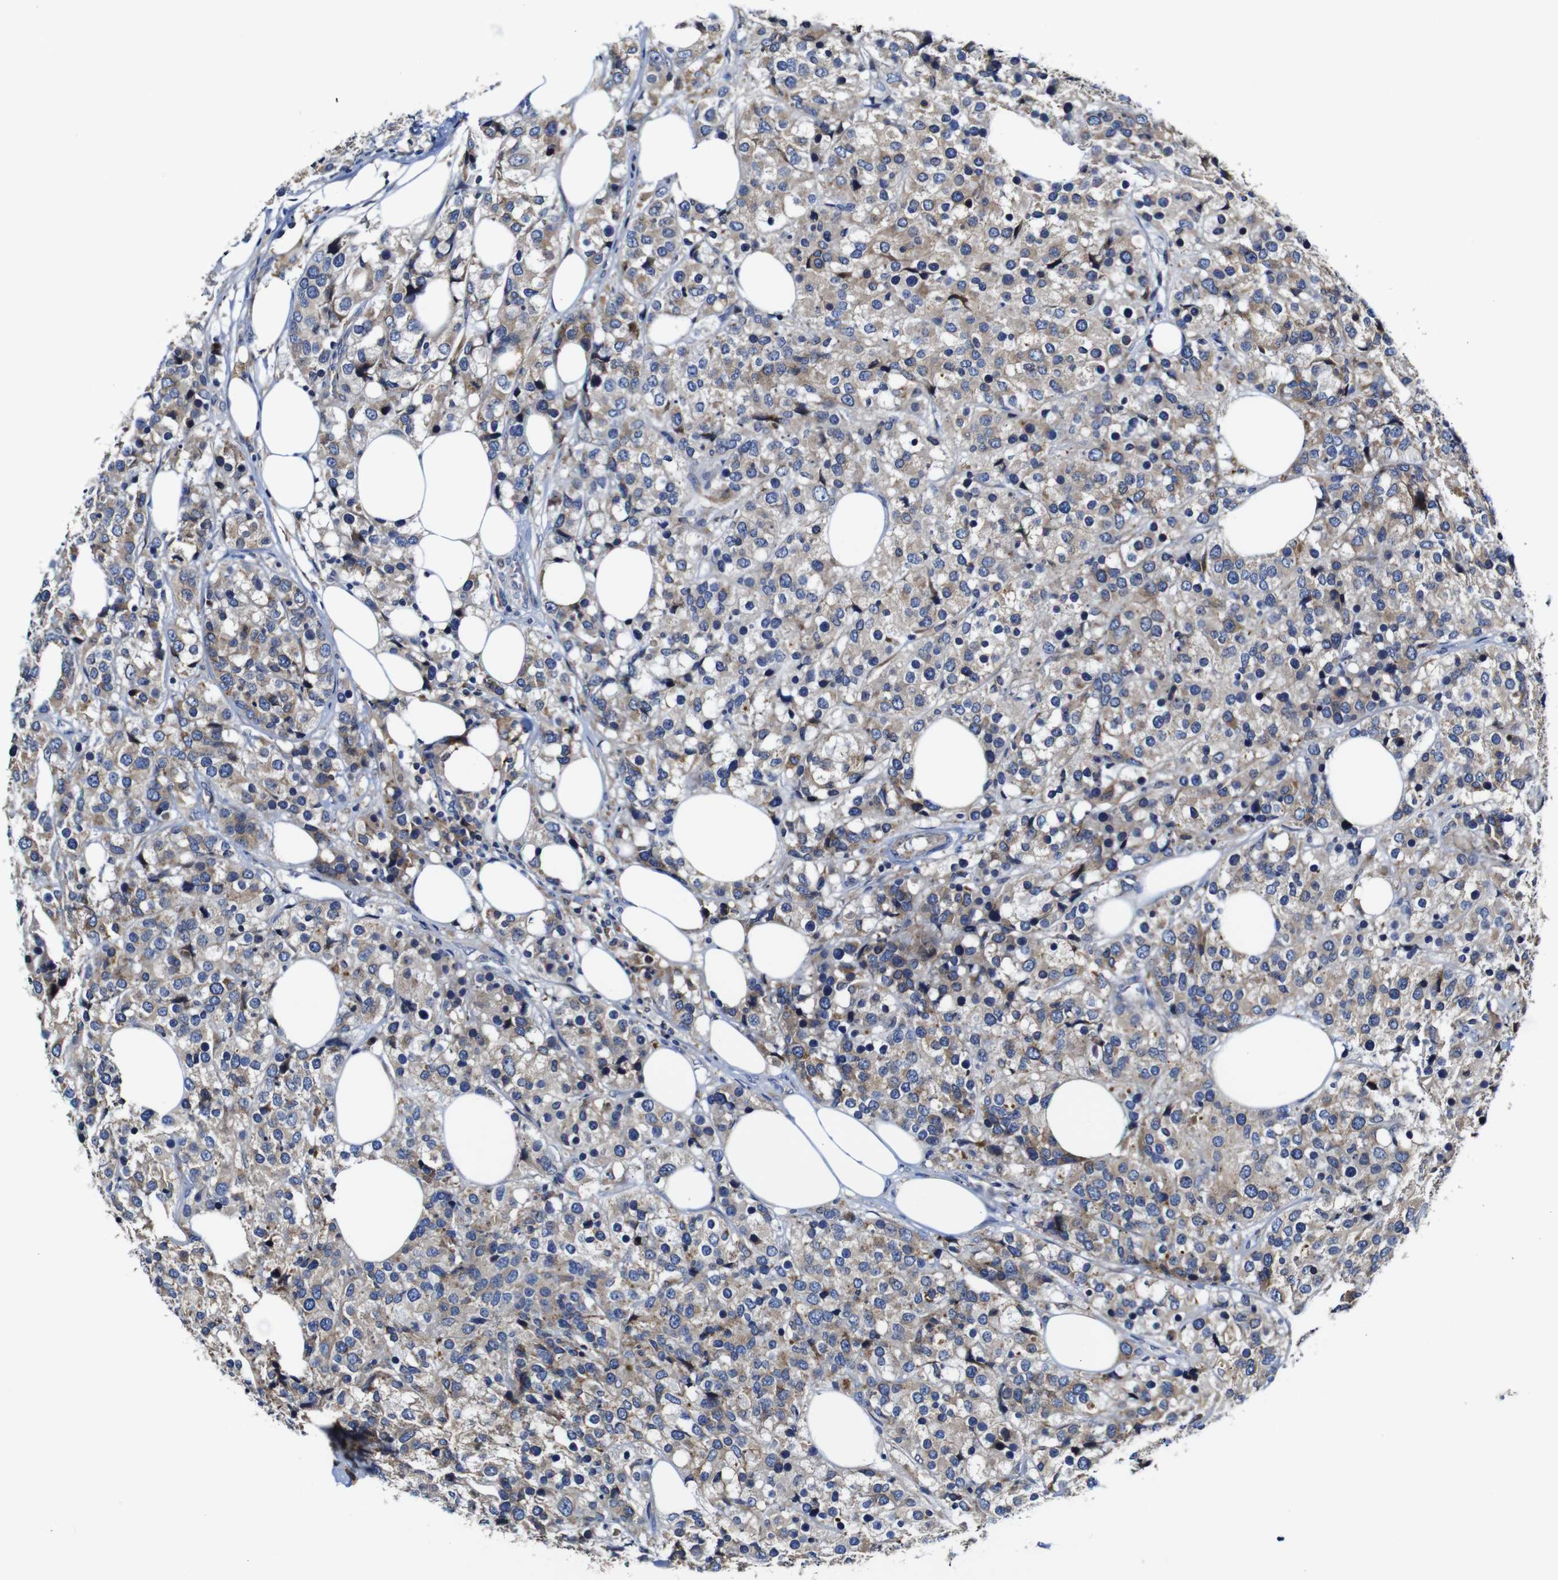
{"staining": {"intensity": "moderate", "quantity": "<25%", "location": "cytoplasmic/membranous"}, "tissue": "breast cancer", "cell_type": "Tumor cells", "image_type": "cancer", "snomed": [{"axis": "morphology", "description": "Lobular carcinoma"}, {"axis": "topography", "description": "Breast"}], "caption": "An IHC micrograph of tumor tissue is shown. Protein staining in brown shows moderate cytoplasmic/membranous positivity in breast lobular carcinoma within tumor cells. (DAB (3,3'-diaminobenzidine) = brown stain, brightfield microscopy at high magnification).", "gene": "CLCC1", "patient": {"sex": "female", "age": 59}}